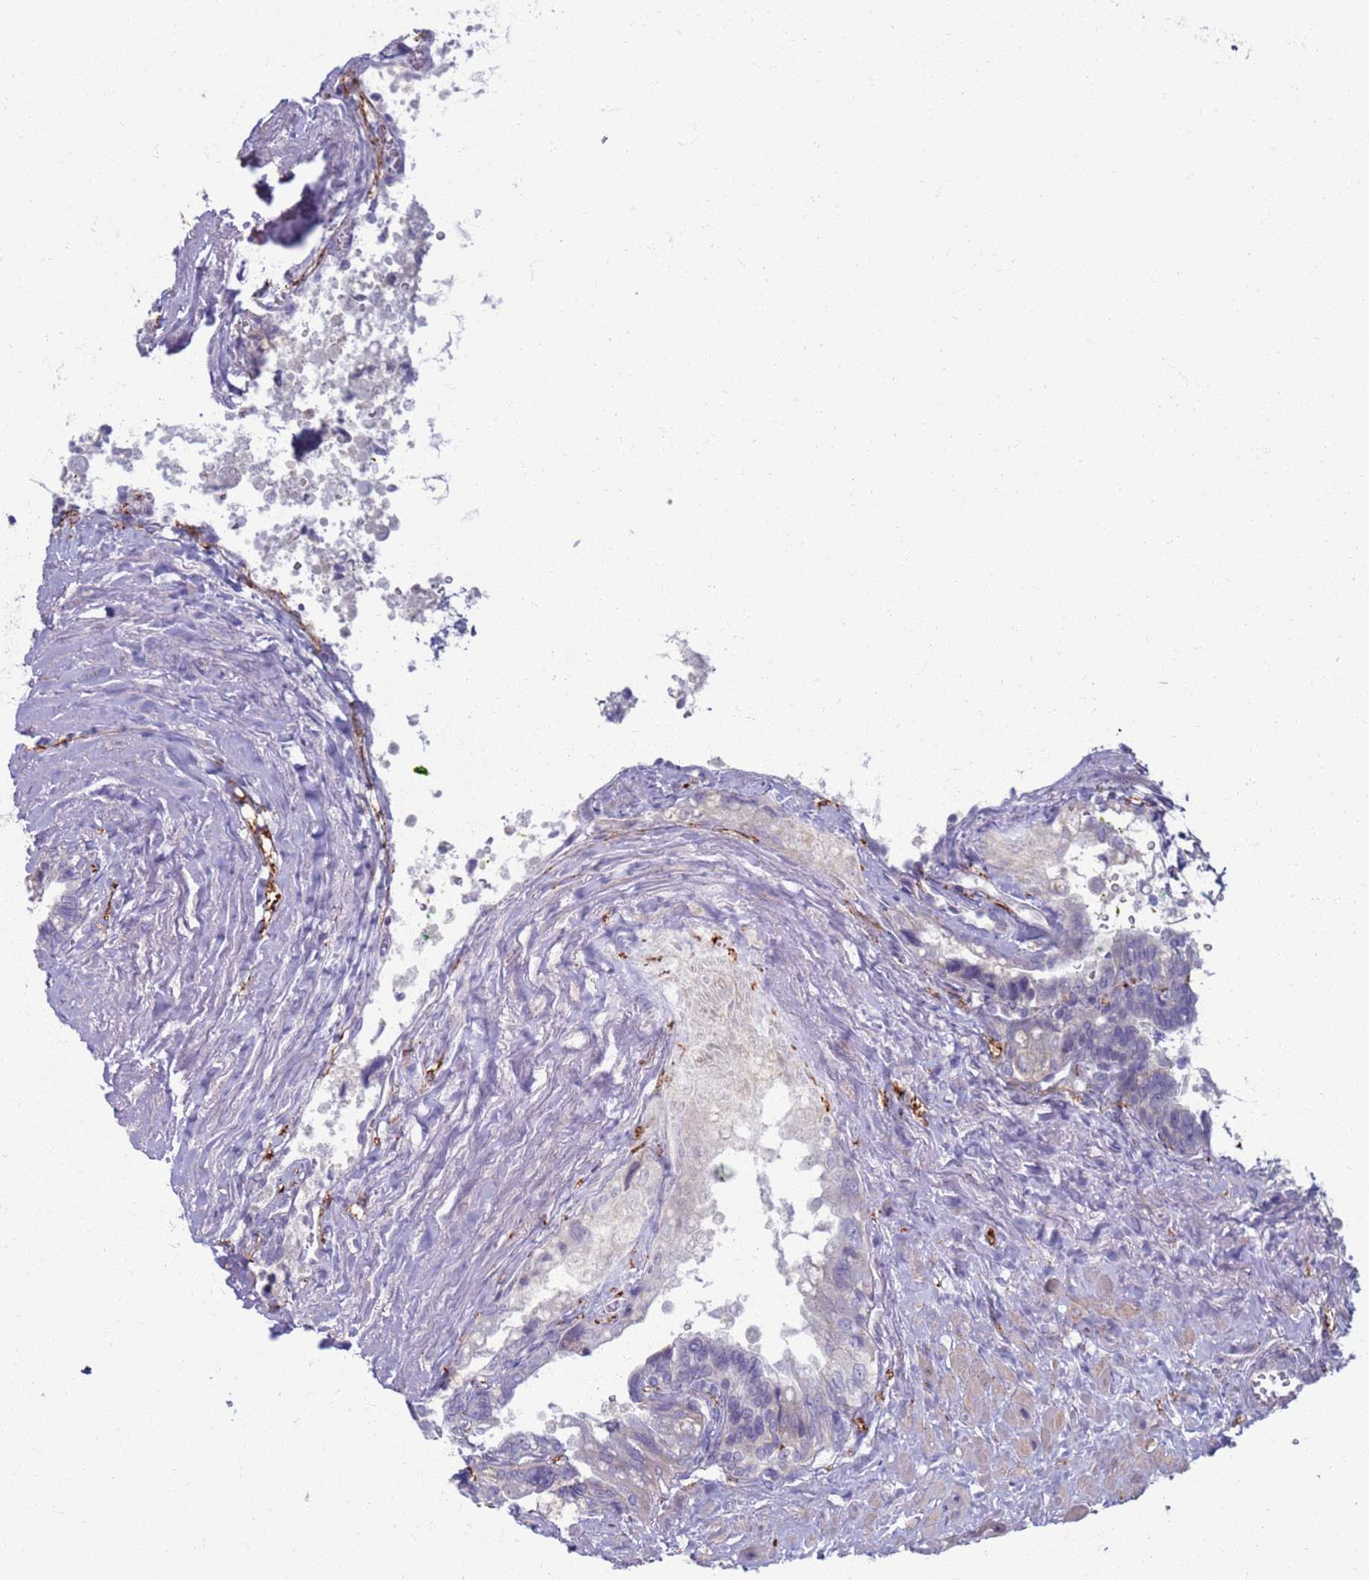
{"staining": {"intensity": "negative", "quantity": "none", "location": "none"}, "tissue": "seminal vesicle", "cell_type": "Glandular cells", "image_type": "normal", "snomed": [{"axis": "morphology", "description": "Normal tissue, NOS"}, {"axis": "topography", "description": "Seminal veicle"}, {"axis": "topography", "description": "Peripheral nerve tissue"}], "caption": "Glandular cells show no significant staining in normal seminal vesicle. Brightfield microscopy of immunohistochemistry (IHC) stained with DAB (brown) and hematoxylin (blue), captured at high magnification.", "gene": "CLCA2", "patient": {"sex": "male", "age": 60}}